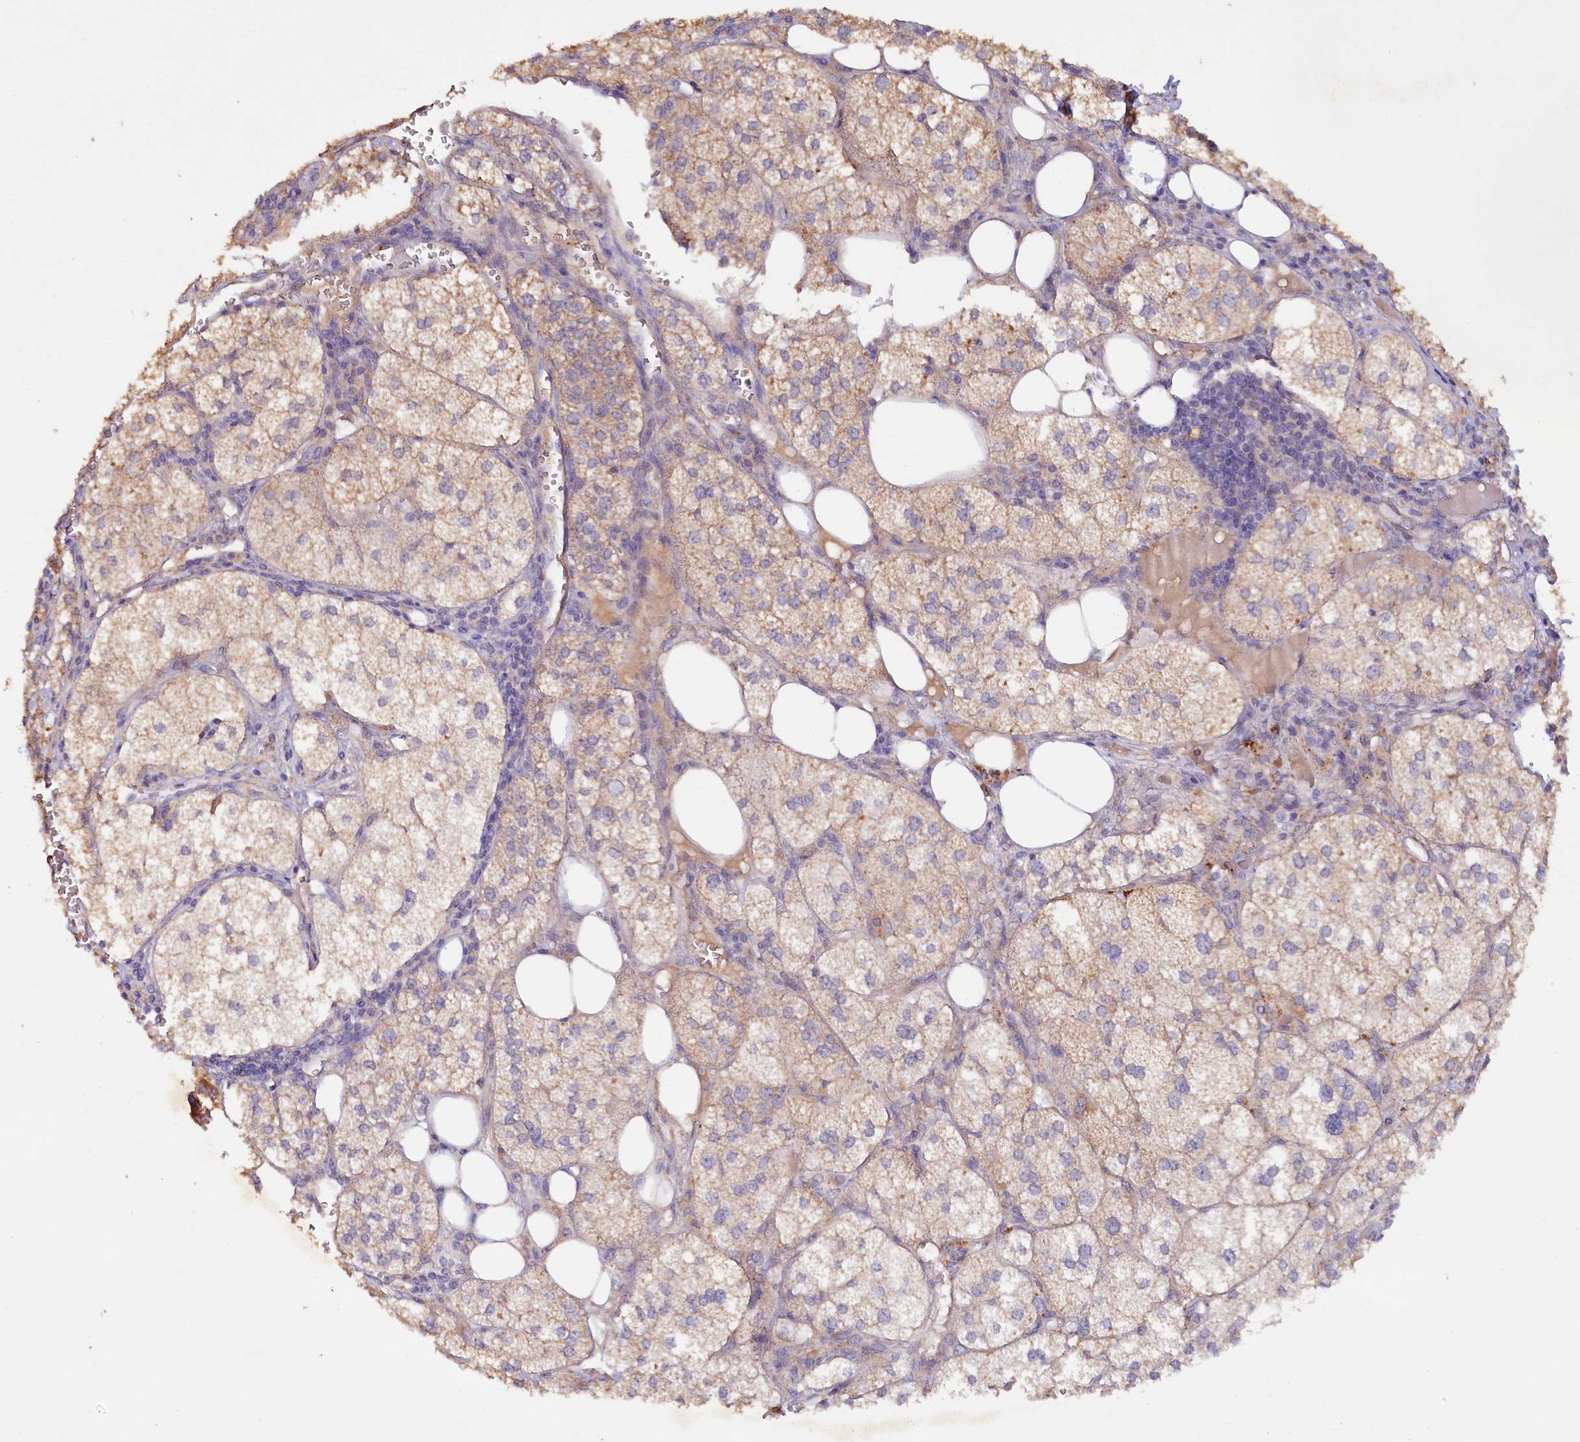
{"staining": {"intensity": "moderate", "quantity": ">75%", "location": "cytoplasmic/membranous"}, "tissue": "adrenal gland", "cell_type": "Glandular cells", "image_type": "normal", "snomed": [{"axis": "morphology", "description": "Normal tissue, NOS"}, {"axis": "topography", "description": "Adrenal gland"}], "caption": "An immunohistochemistry image of normal tissue is shown. Protein staining in brown labels moderate cytoplasmic/membranous positivity in adrenal gland within glandular cells. The staining was performed using DAB (3,3'-diaminobenzidine) to visualize the protein expression in brown, while the nuclei were stained in blue with hematoxylin (Magnification: 20x).", "gene": "ETFBKMT", "patient": {"sex": "female", "age": 61}}